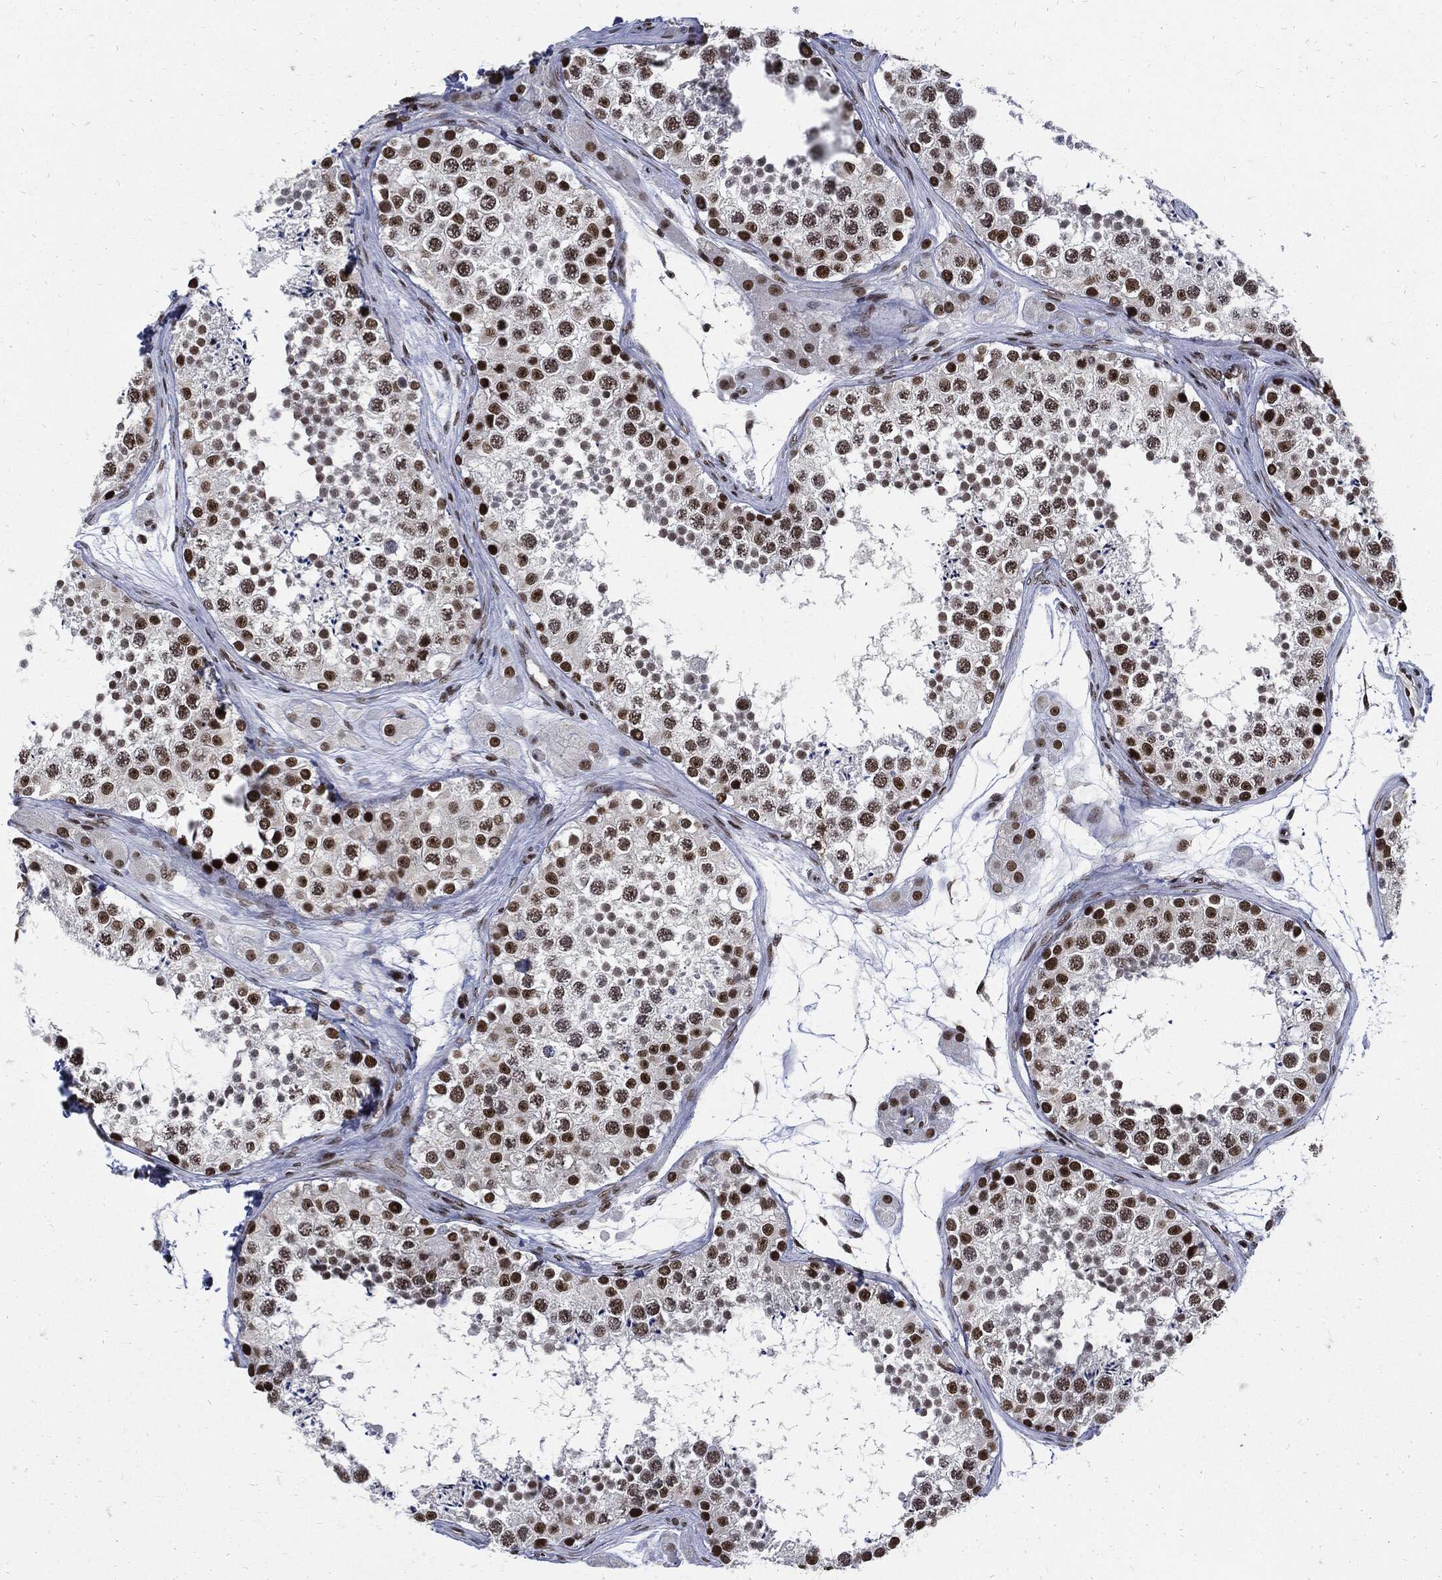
{"staining": {"intensity": "strong", "quantity": "25%-75%", "location": "nuclear"}, "tissue": "testis", "cell_type": "Cells in seminiferous ducts", "image_type": "normal", "snomed": [{"axis": "morphology", "description": "Normal tissue, NOS"}, {"axis": "topography", "description": "Testis"}], "caption": "Immunohistochemistry micrograph of benign testis stained for a protein (brown), which shows high levels of strong nuclear expression in about 25%-75% of cells in seminiferous ducts.", "gene": "TERF2", "patient": {"sex": "male", "age": 41}}